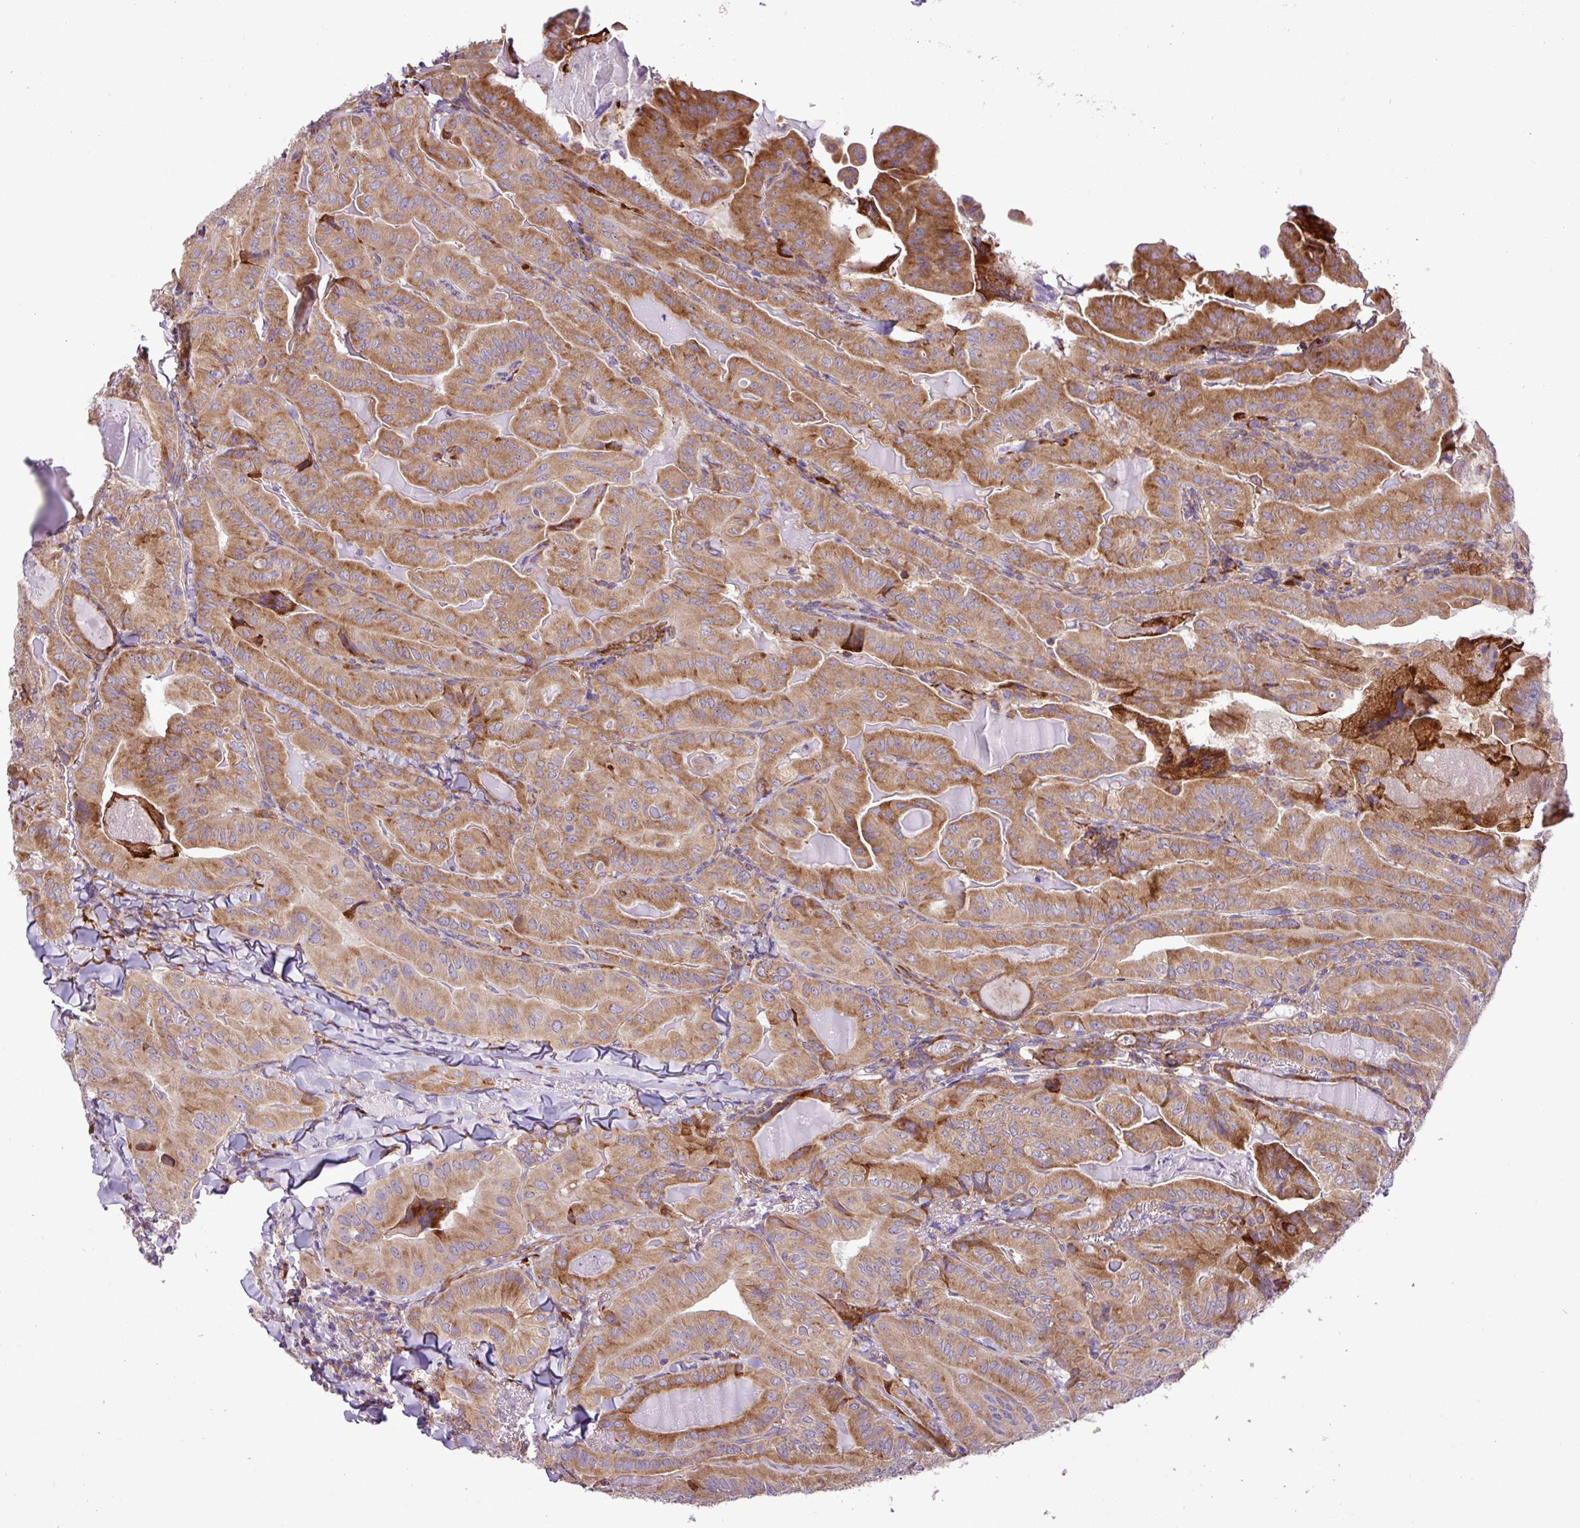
{"staining": {"intensity": "moderate", "quantity": ">75%", "location": "cytoplasmic/membranous"}, "tissue": "thyroid cancer", "cell_type": "Tumor cells", "image_type": "cancer", "snomed": [{"axis": "morphology", "description": "Papillary adenocarcinoma, NOS"}, {"axis": "topography", "description": "Thyroid gland"}], "caption": "IHC histopathology image of neoplastic tissue: human thyroid cancer (papillary adenocarcinoma) stained using immunohistochemistry displays medium levels of moderate protein expression localized specifically in the cytoplasmic/membranous of tumor cells, appearing as a cytoplasmic/membranous brown color.", "gene": "RPL13", "patient": {"sex": "female", "age": 68}}